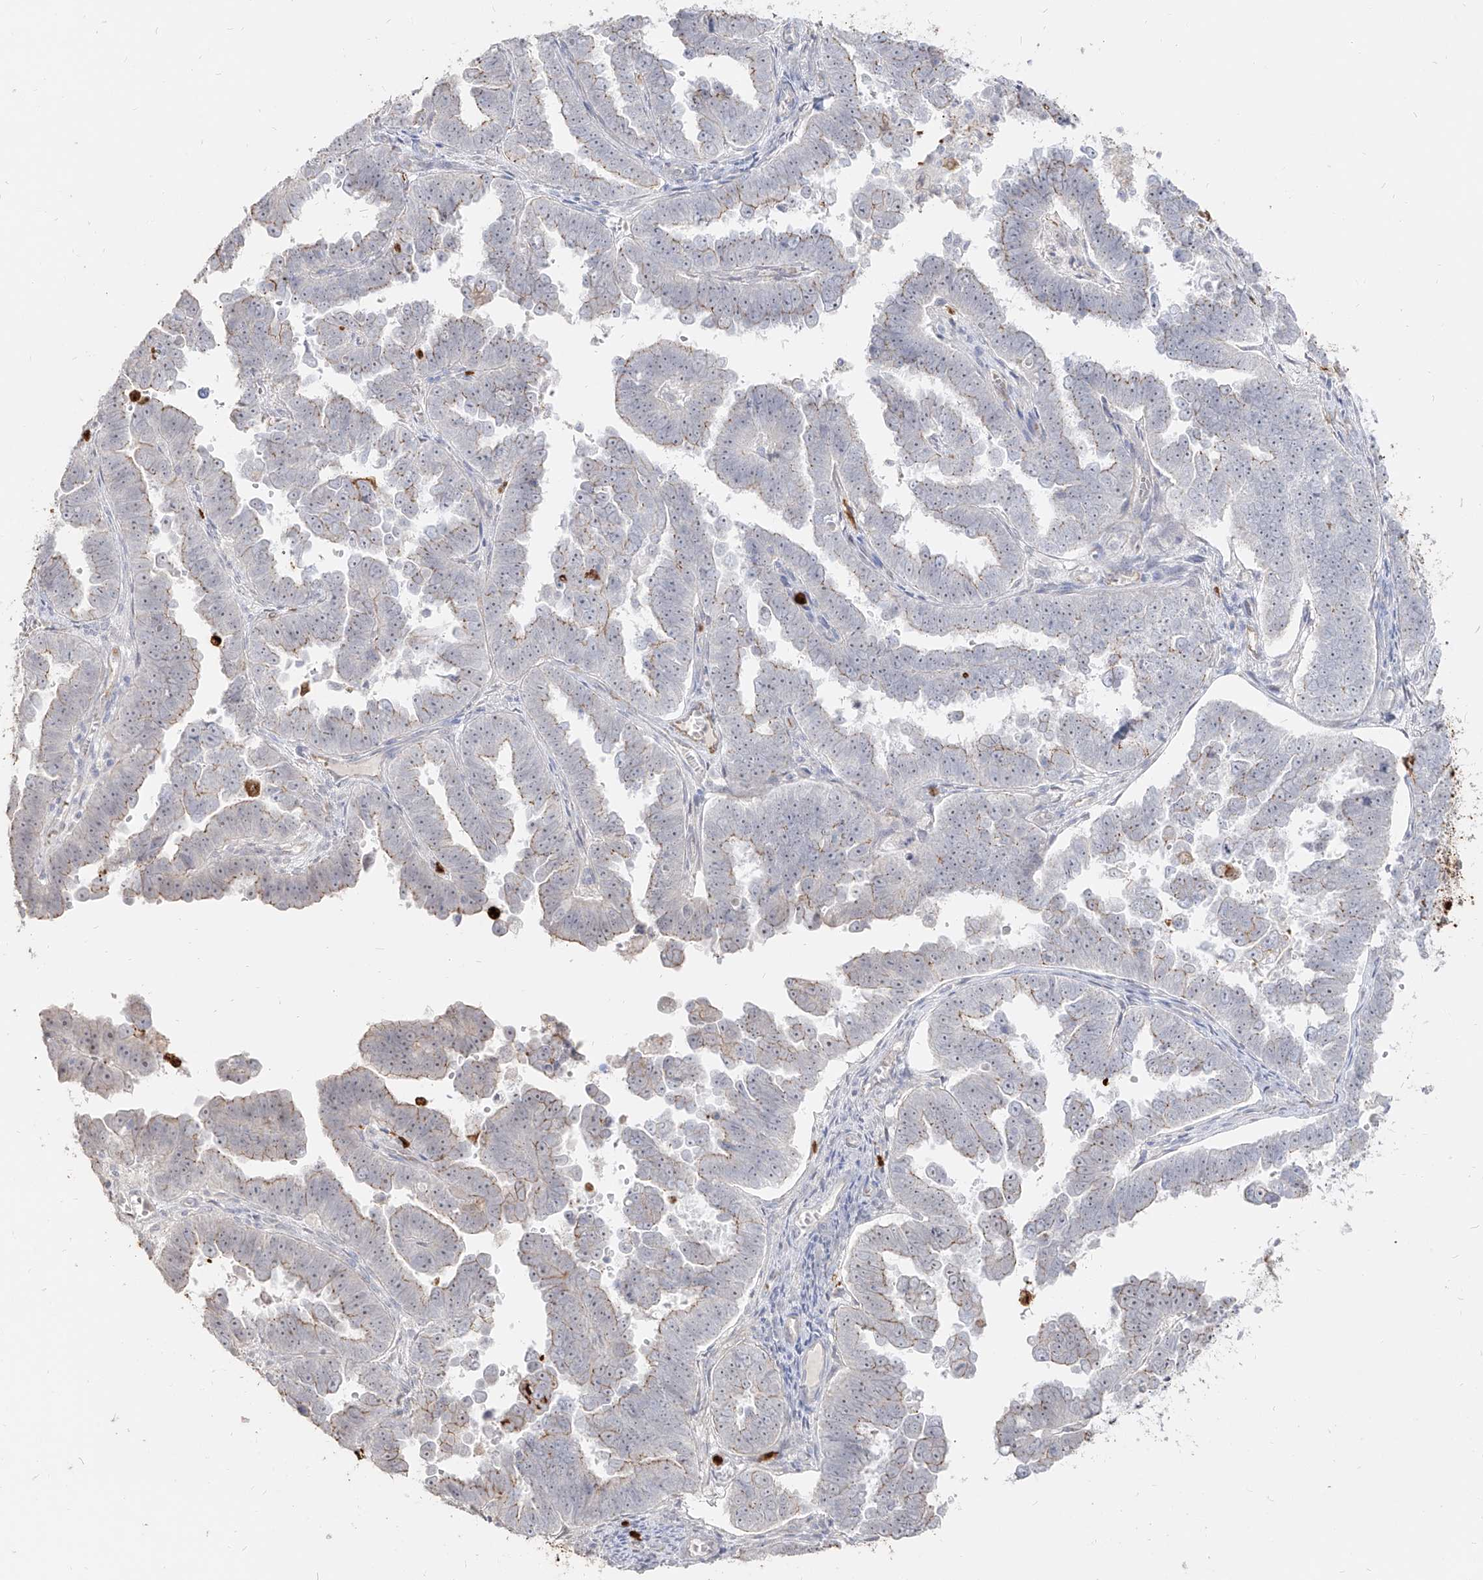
{"staining": {"intensity": "weak", "quantity": "25%-75%", "location": "cytoplasmic/membranous"}, "tissue": "endometrial cancer", "cell_type": "Tumor cells", "image_type": "cancer", "snomed": [{"axis": "morphology", "description": "Adenocarcinoma, NOS"}, {"axis": "topography", "description": "Endometrium"}], "caption": "This is a photomicrograph of IHC staining of adenocarcinoma (endometrial), which shows weak positivity in the cytoplasmic/membranous of tumor cells.", "gene": "ZNF227", "patient": {"sex": "female", "age": 75}}